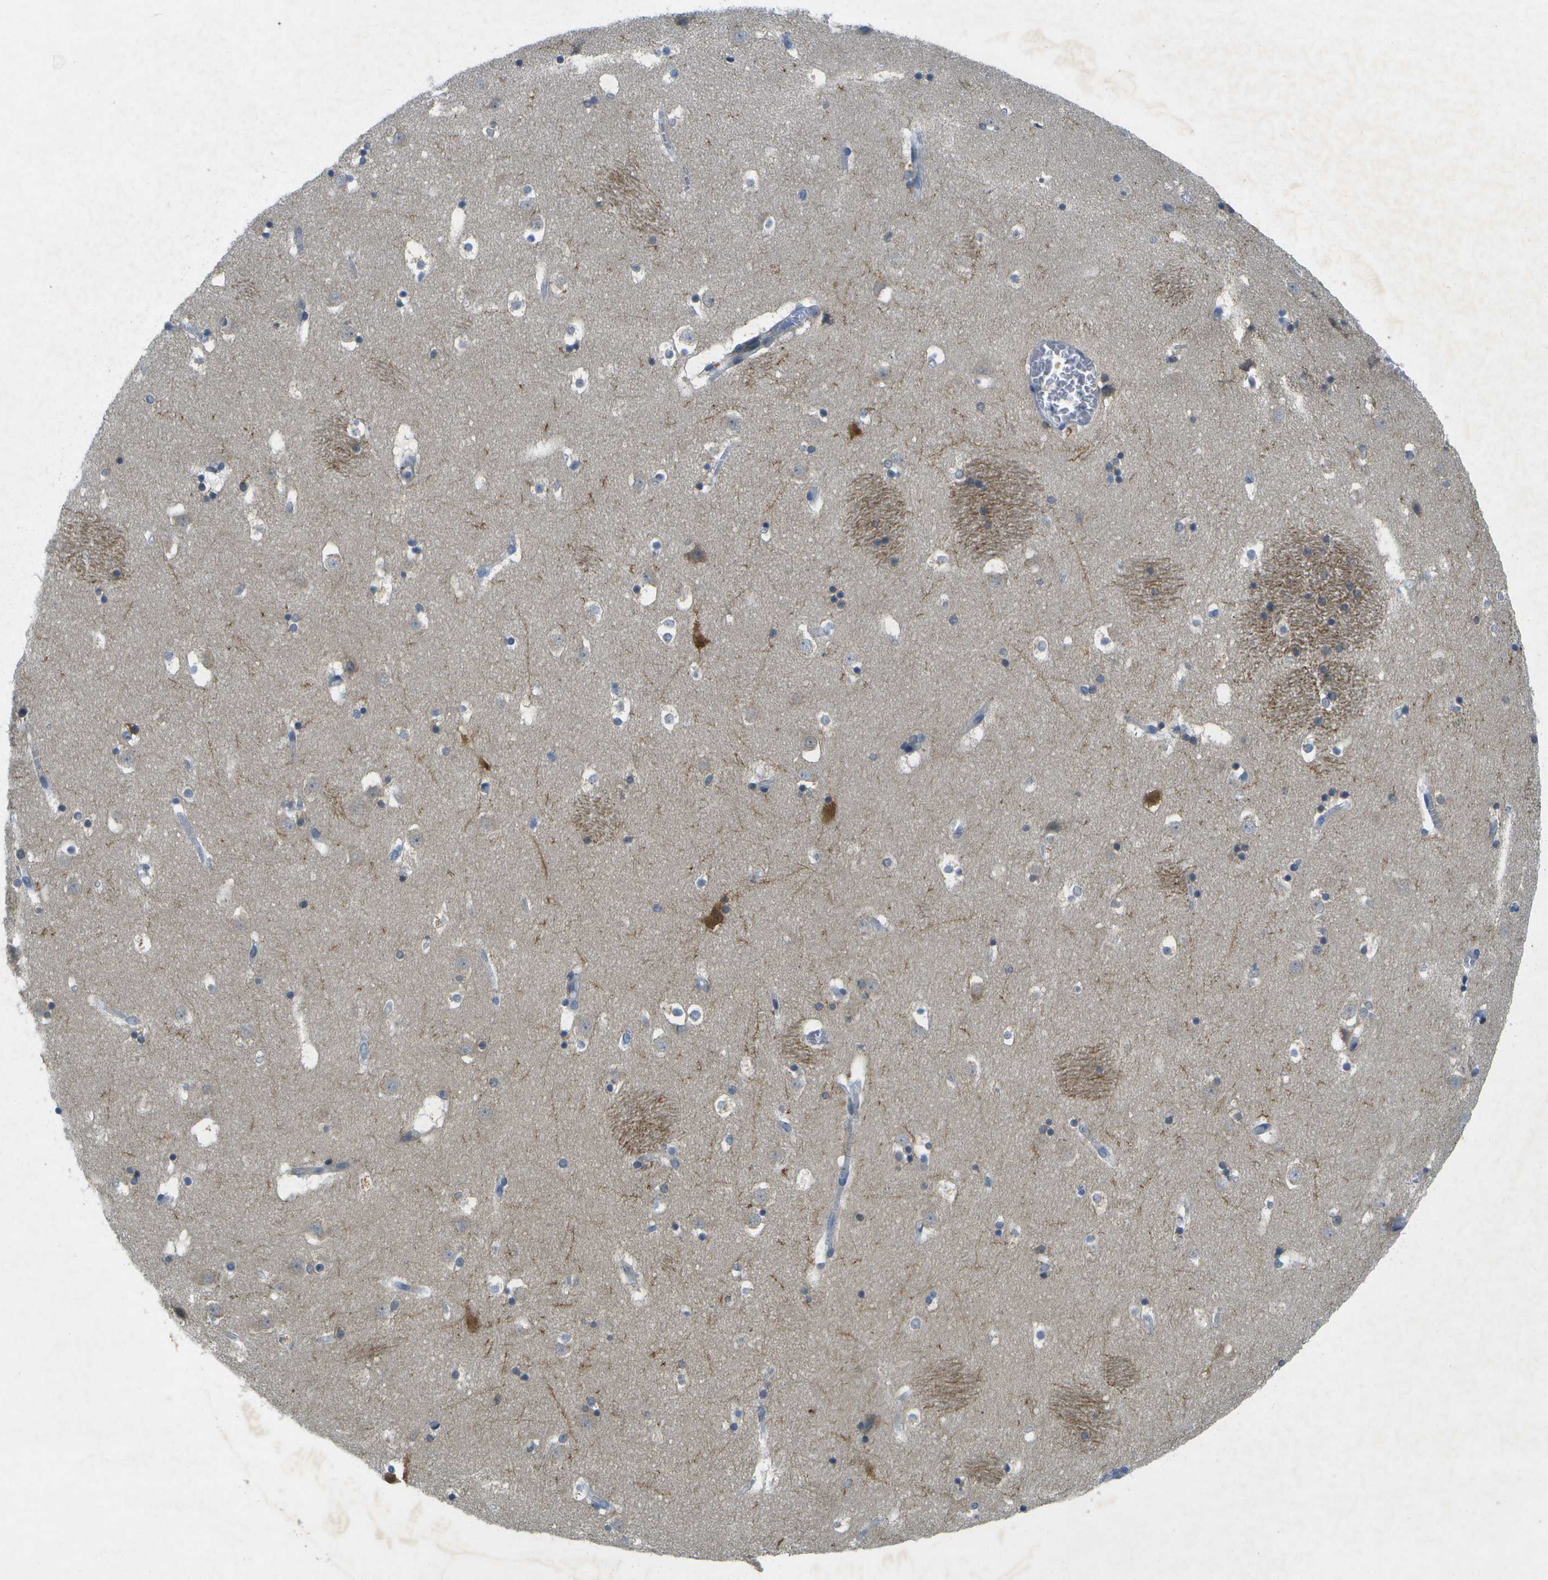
{"staining": {"intensity": "weak", "quantity": "<25%", "location": "cytoplasmic/membranous"}, "tissue": "caudate", "cell_type": "Glial cells", "image_type": "normal", "snomed": [{"axis": "morphology", "description": "Normal tissue, NOS"}, {"axis": "topography", "description": "Lateral ventricle wall"}], "caption": "Glial cells are negative for brown protein staining in normal caudate.", "gene": "WNK2", "patient": {"sex": "male", "age": 45}}